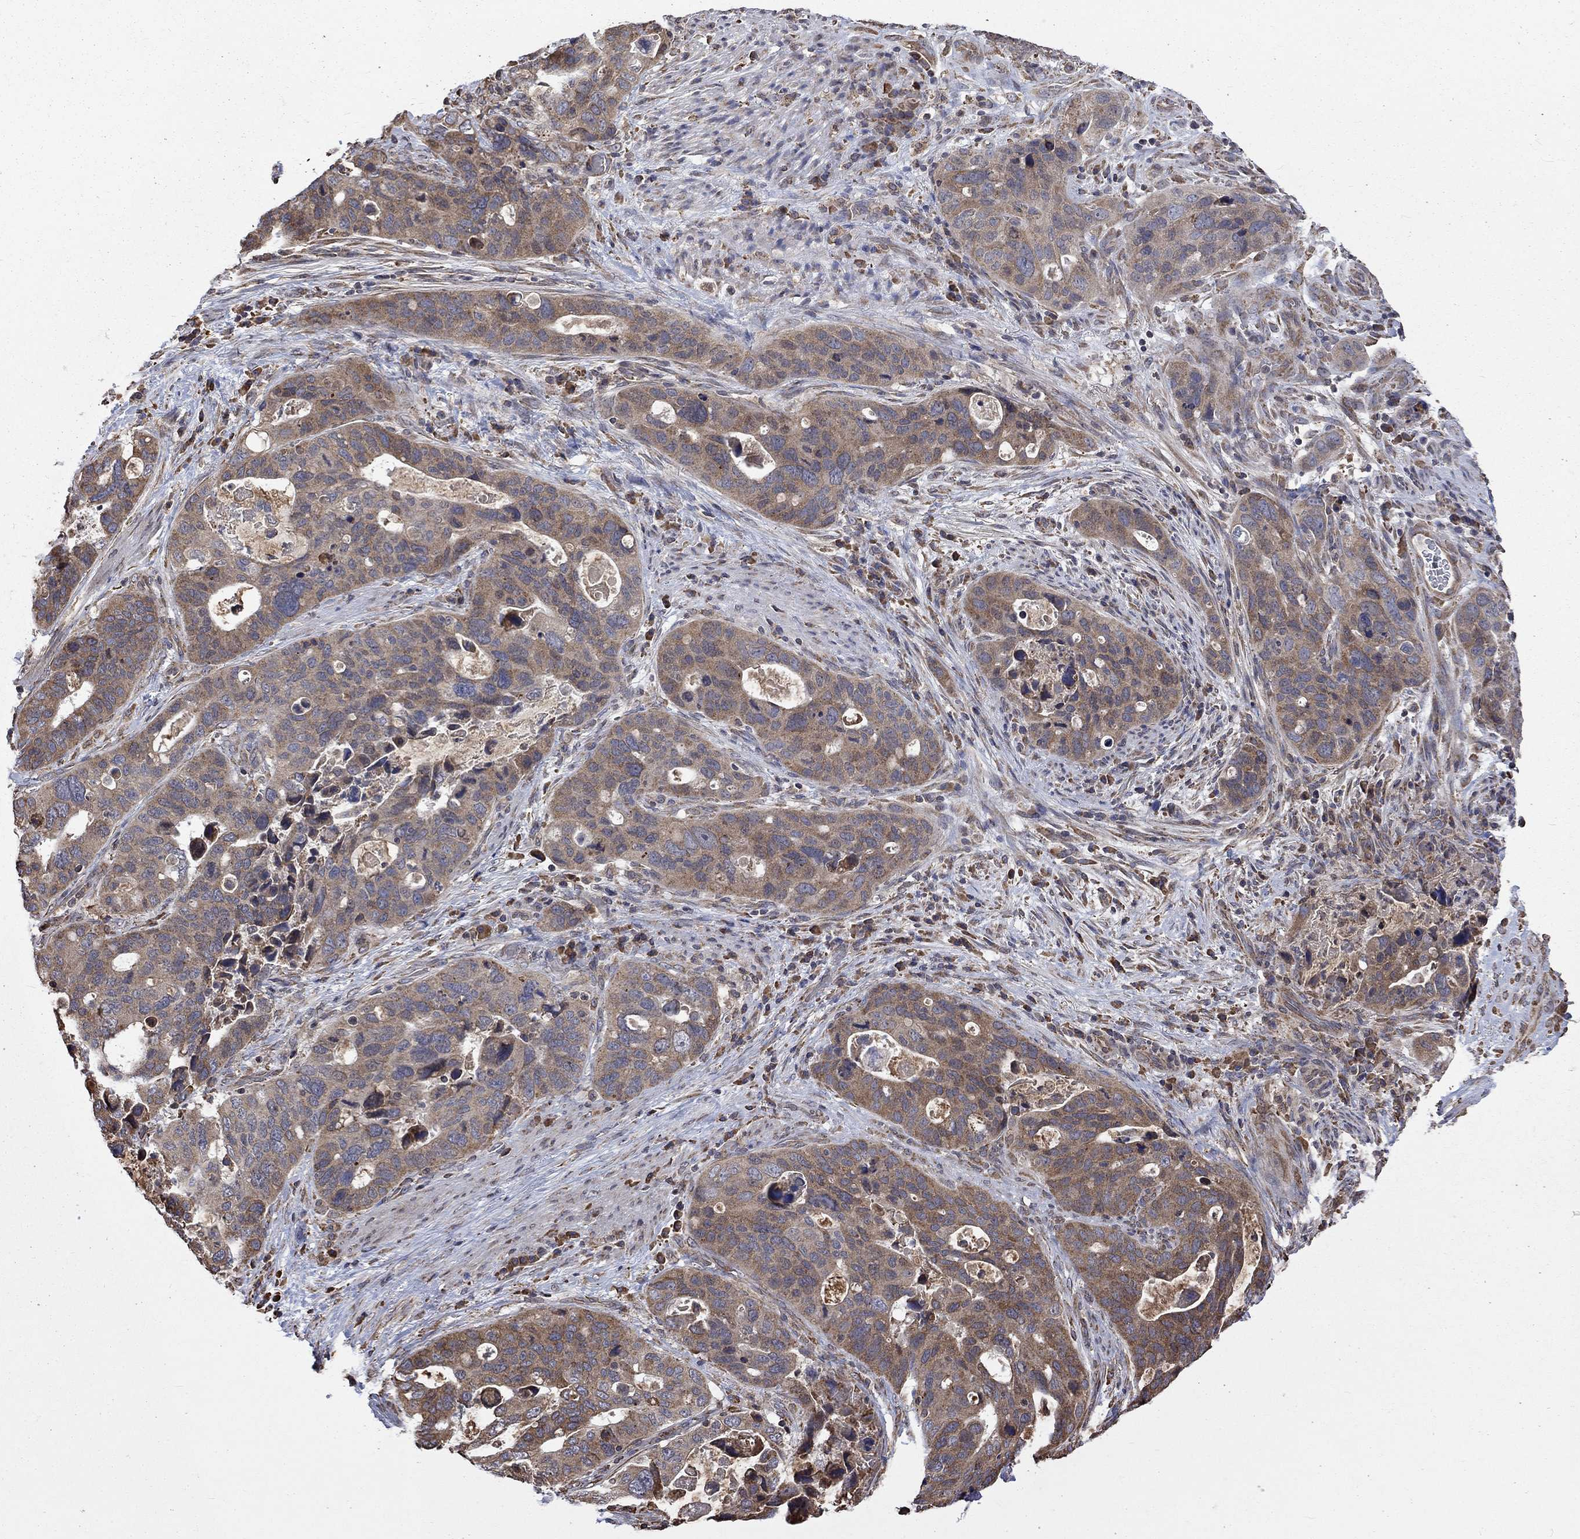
{"staining": {"intensity": "weak", "quantity": ">75%", "location": "cytoplasmic/membranous"}, "tissue": "stomach cancer", "cell_type": "Tumor cells", "image_type": "cancer", "snomed": [{"axis": "morphology", "description": "Adenocarcinoma, NOS"}, {"axis": "topography", "description": "Stomach"}], "caption": "Adenocarcinoma (stomach) stained for a protein (brown) reveals weak cytoplasmic/membranous positive expression in about >75% of tumor cells.", "gene": "ESRRA", "patient": {"sex": "male", "age": 54}}